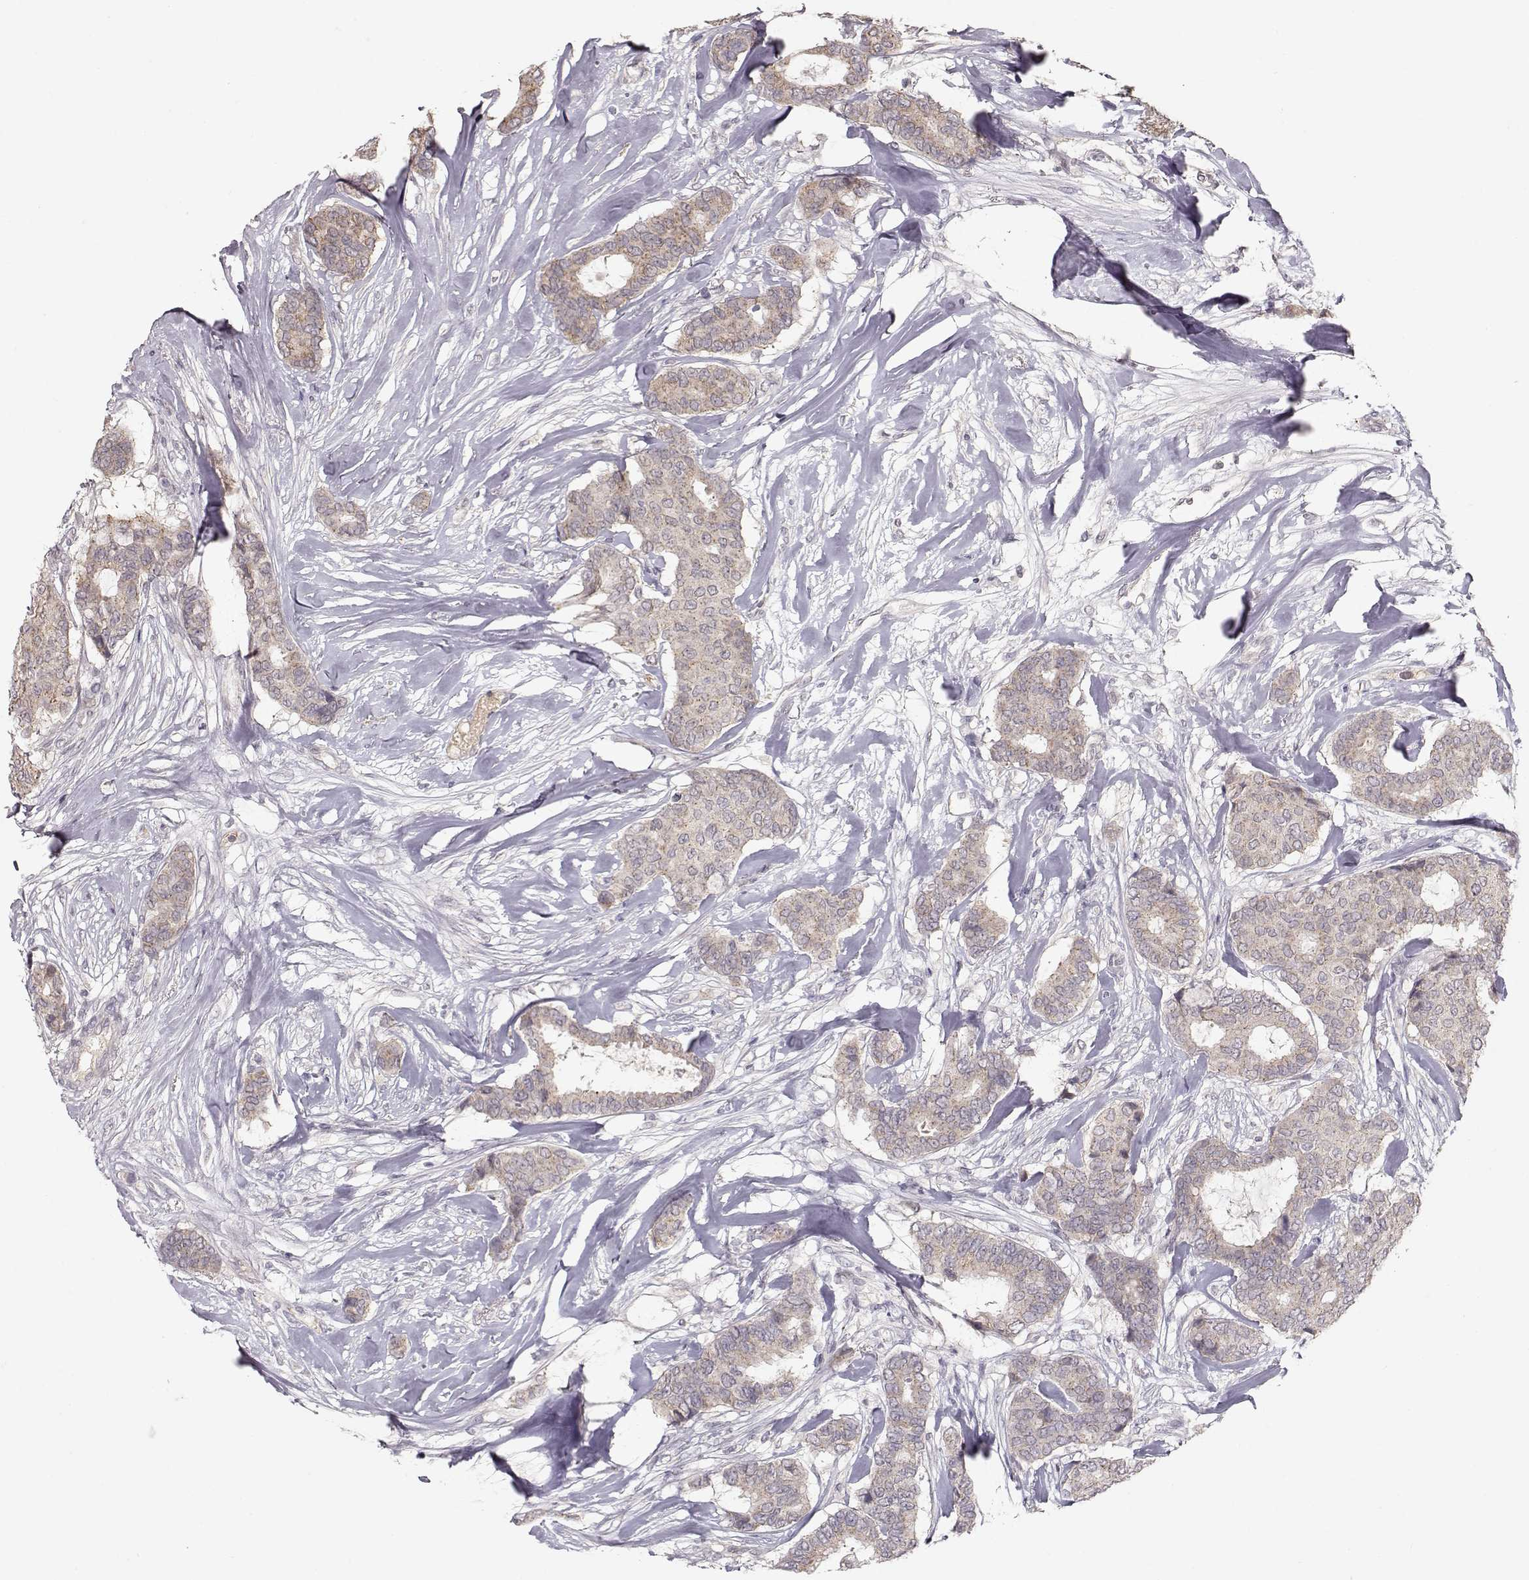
{"staining": {"intensity": "weak", "quantity": ">75%", "location": "cytoplasmic/membranous"}, "tissue": "breast cancer", "cell_type": "Tumor cells", "image_type": "cancer", "snomed": [{"axis": "morphology", "description": "Duct carcinoma"}, {"axis": "topography", "description": "Breast"}], "caption": "A brown stain shows weak cytoplasmic/membranous expression of a protein in breast cancer tumor cells.", "gene": "PNMT", "patient": {"sex": "female", "age": 75}}